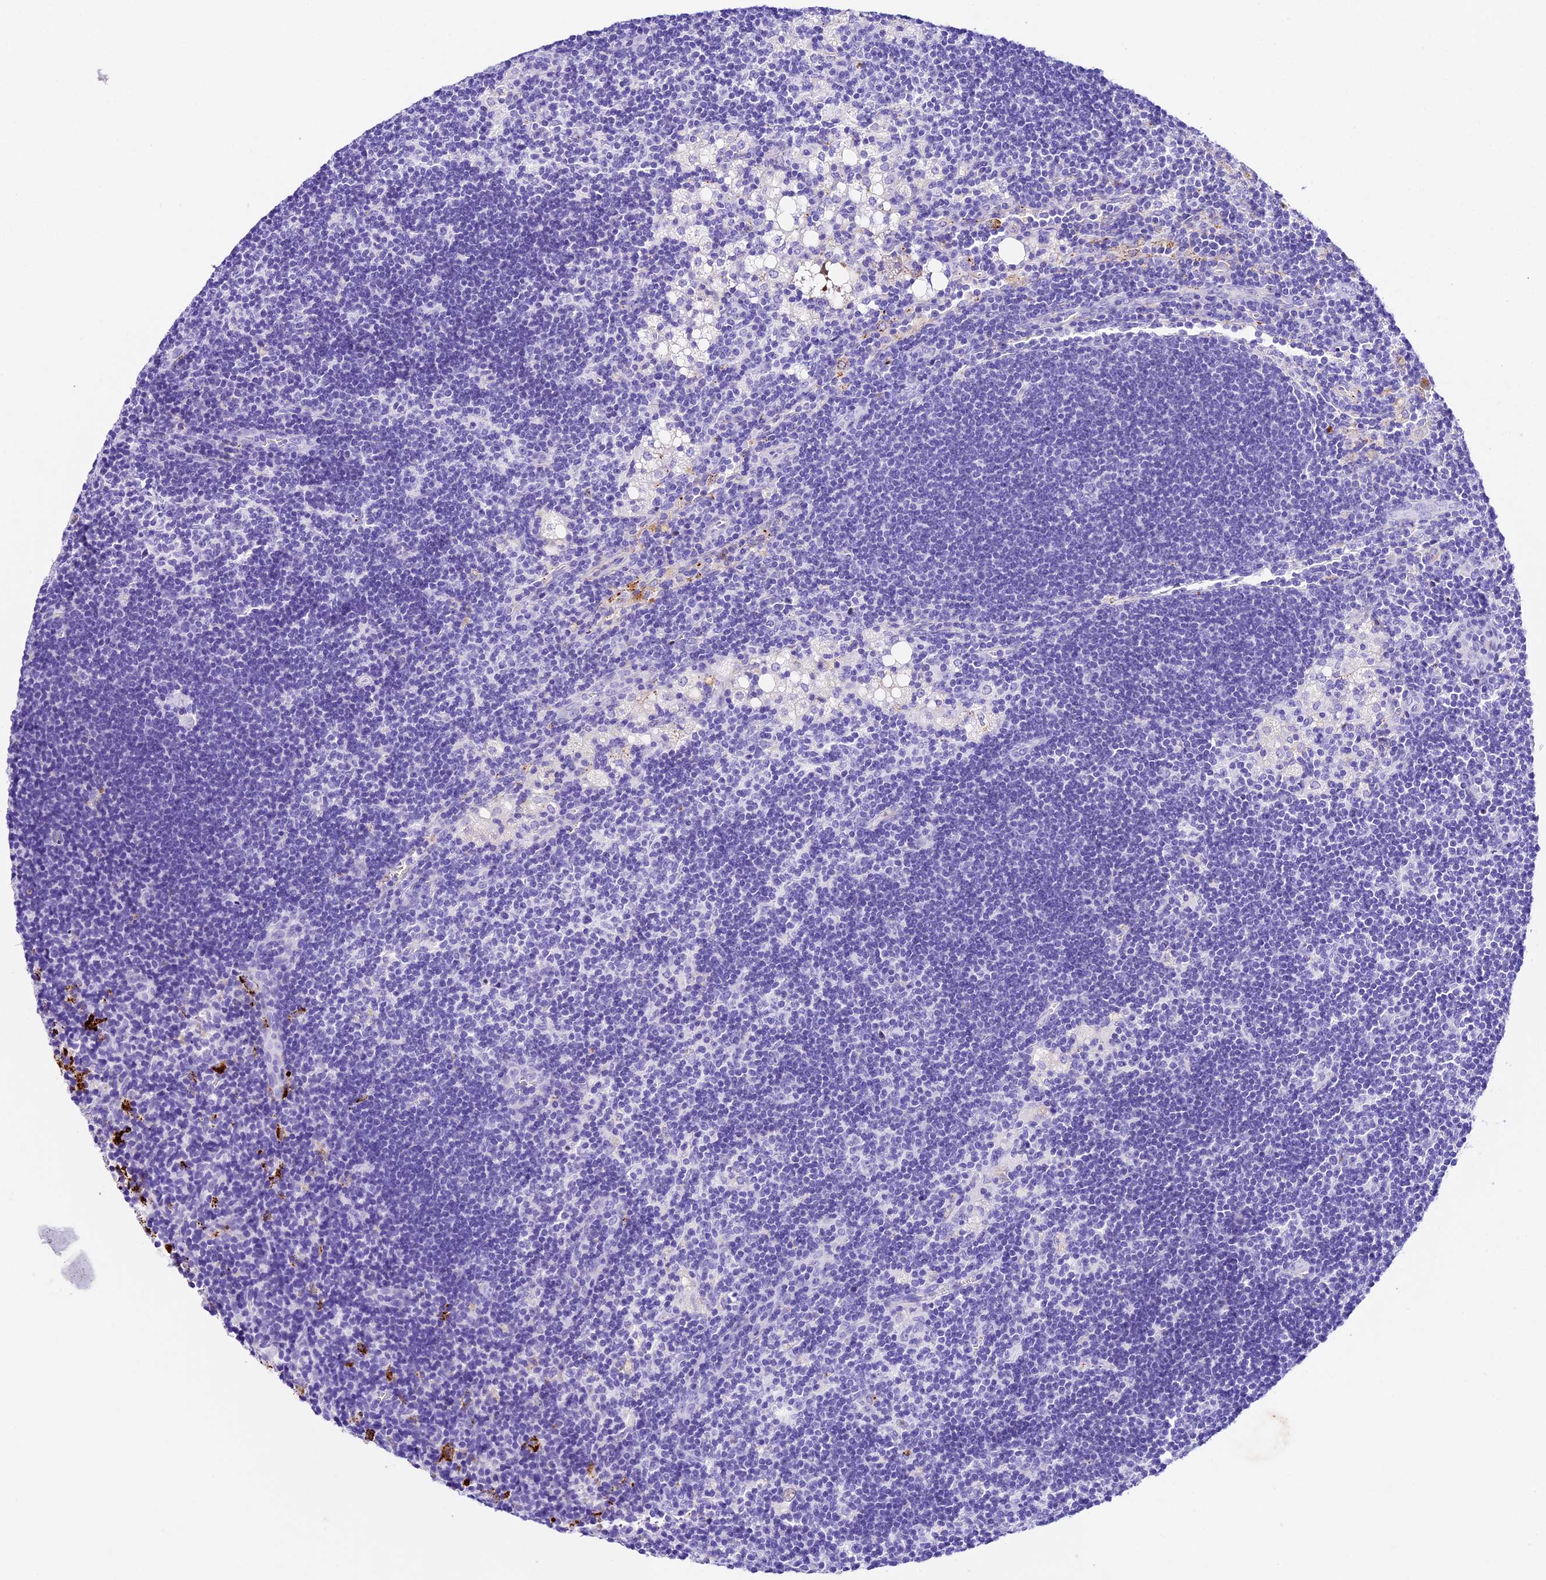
{"staining": {"intensity": "negative", "quantity": "none", "location": "none"}, "tissue": "lymph node", "cell_type": "Germinal center cells", "image_type": "normal", "snomed": [{"axis": "morphology", "description": "Normal tissue, NOS"}, {"axis": "topography", "description": "Lymph node"}], "caption": "Immunohistochemical staining of benign human lymph node exhibits no significant staining in germinal center cells.", "gene": "PSG11", "patient": {"sex": "male", "age": 24}}